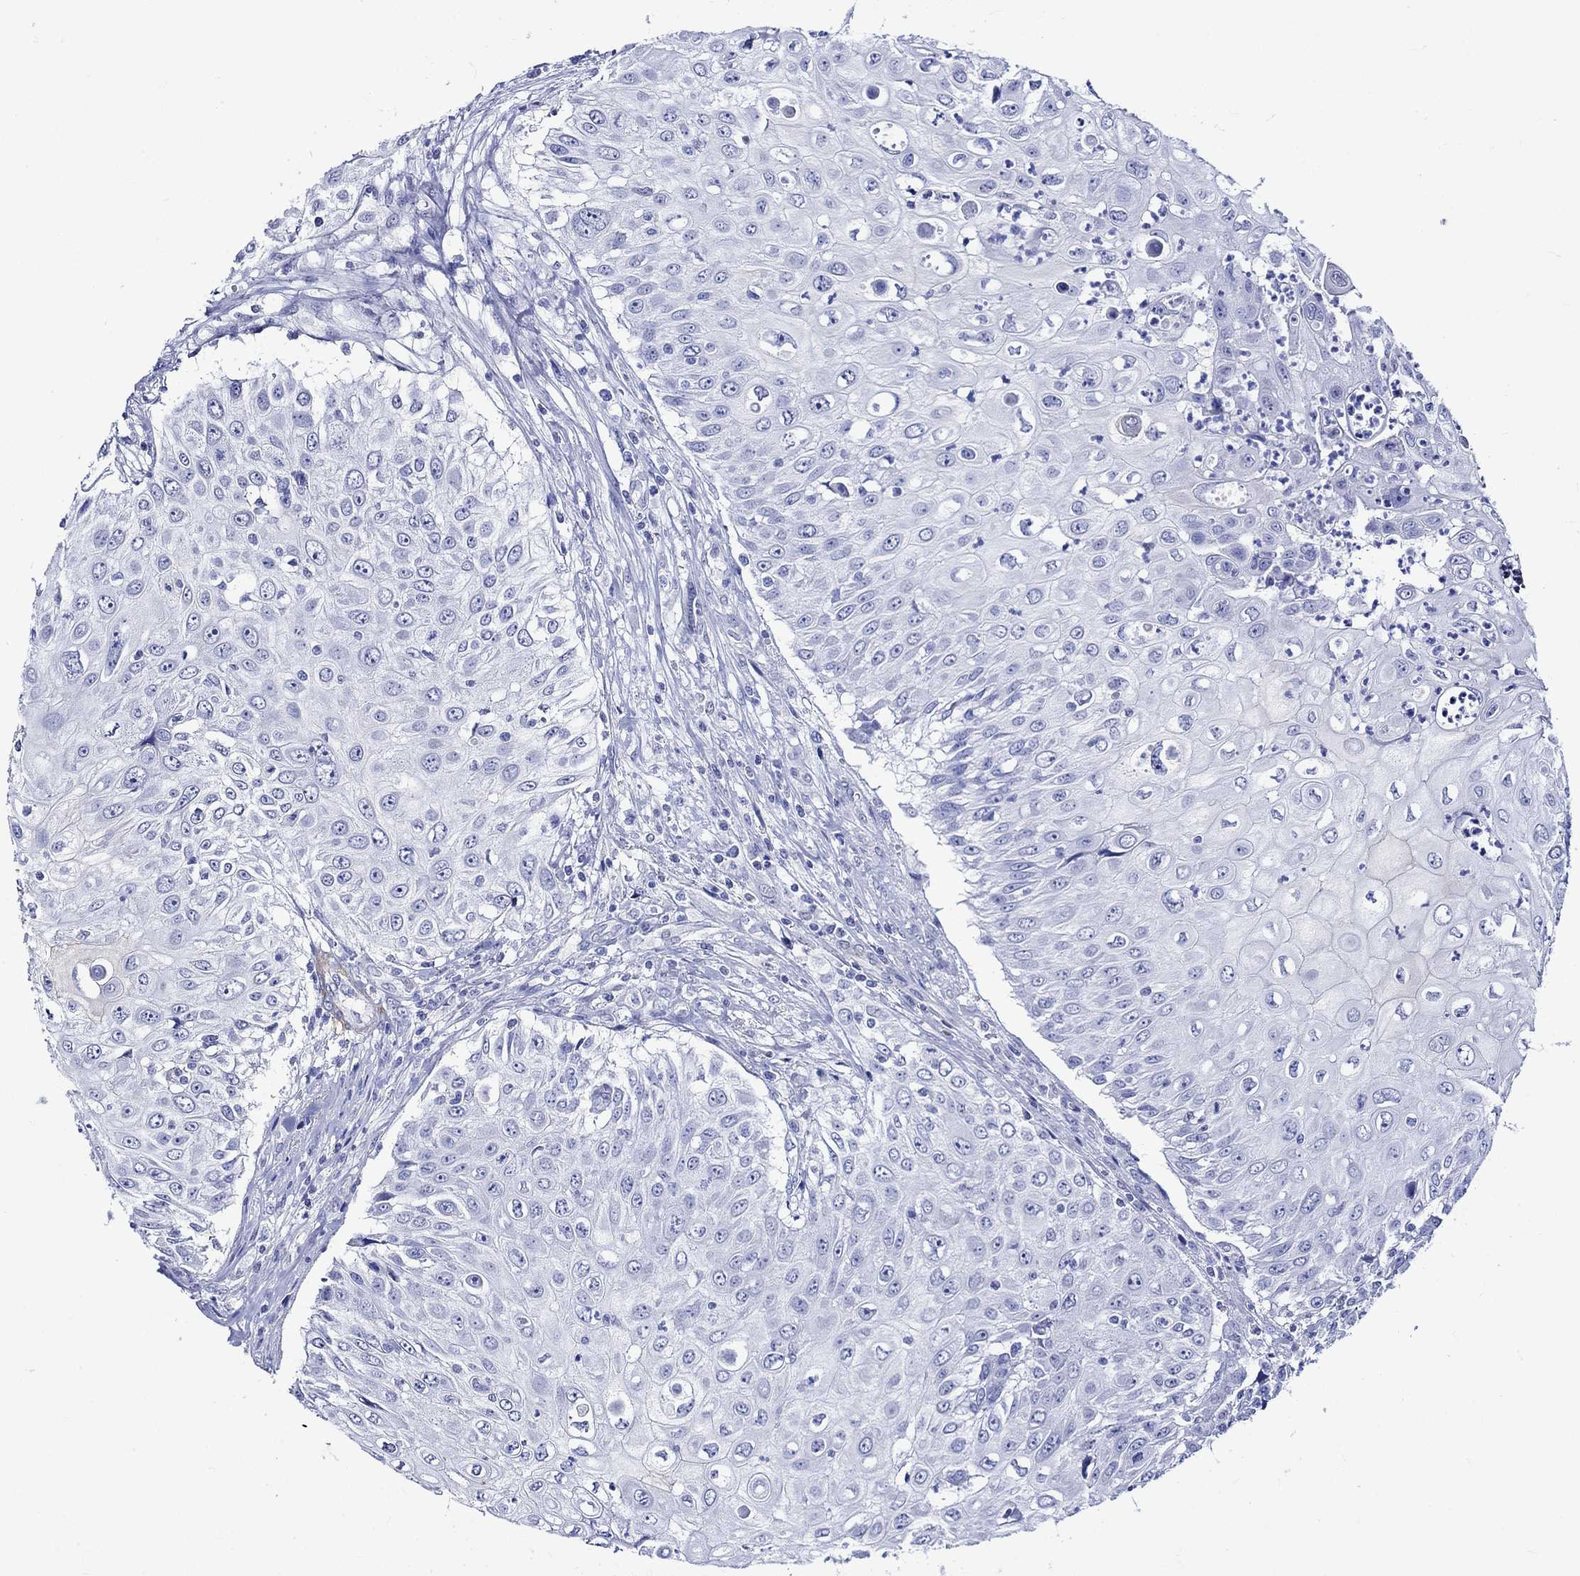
{"staining": {"intensity": "negative", "quantity": "none", "location": "none"}, "tissue": "urothelial cancer", "cell_type": "Tumor cells", "image_type": "cancer", "snomed": [{"axis": "morphology", "description": "Urothelial carcinoma, High grade"}, {"axis": "topography", "description": "Urinary bladder"}], "caption": "Immunohistochemistry (IHC) micrograph of neoplastic tissue: human high-grade urothelial carcinoma stained with DAB (3,3'-diaminobenzidine) exhibits no significant protein staining in tumor cells. (DAB (3,3'-diaminobenzidine) immunohistochemistry visualized using brightfield microscopy, high magnification).", "gene": "CRYAB", "patient": {"sex": "female", "age": 79}}